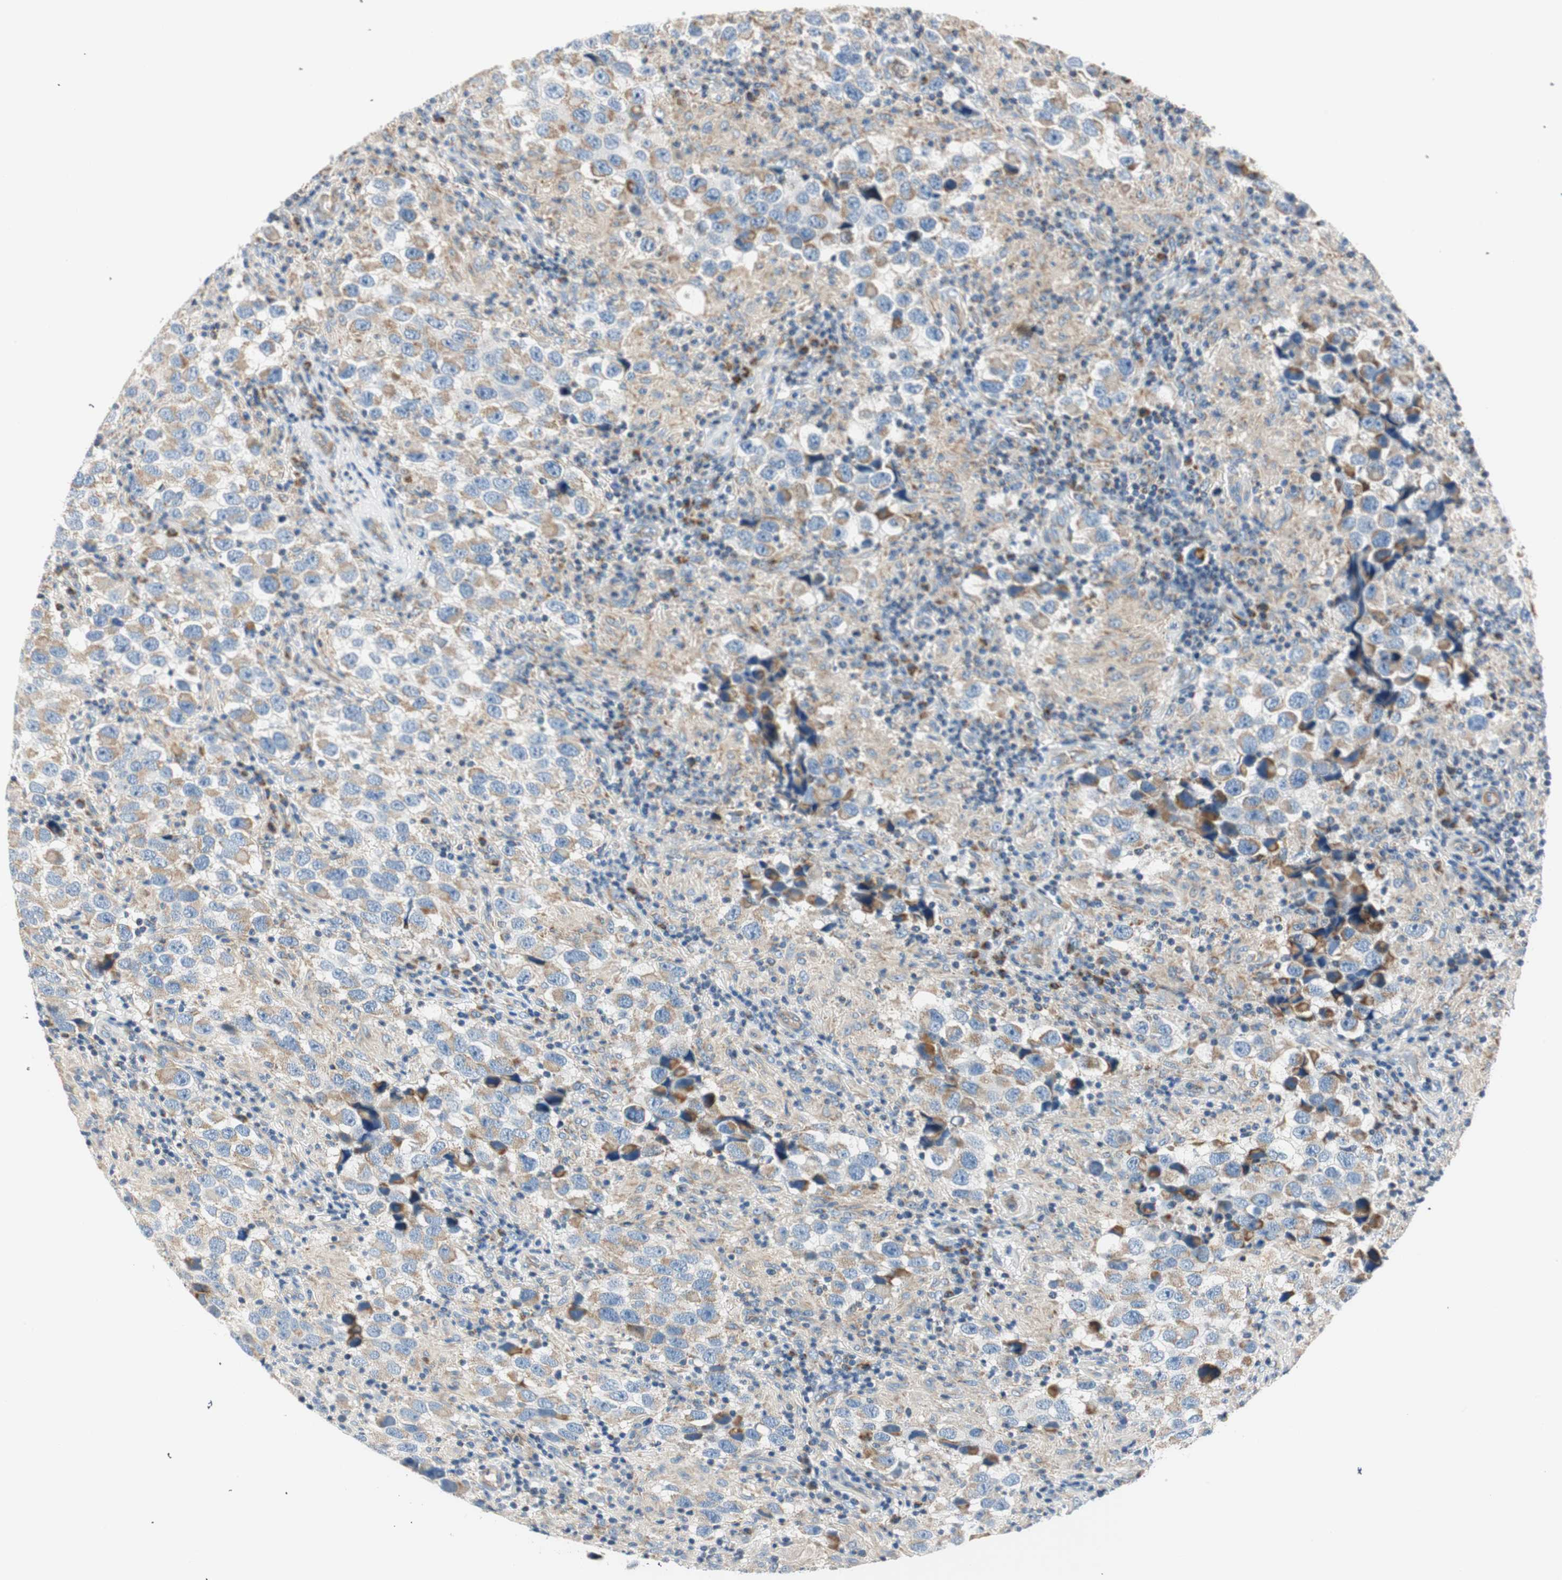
{"staining": {"intensity": "moderate", "quantity": "25%-75%", "location": "cytoplasmic/membranous"}, "tissue": "testis cancer", "cell_type": "Tumor cells", "image_type": "cancer", "snomed": [{"axis": "morphology", "description": "Carcinoma, Embryonal, NOS"}, {"axis": "topography", "description": "Testis"}], "caption": "Immunohistochemical staining of human testis cancer (embryonal carcinoma) demonstrates medium levels of moderate cytoplasmic/membranous expression in about 25%-75% of tumor cells. The staining was performed using DAB, with brown indicating positive protein expression. Nuclei are stained blue with hematoxylin.", "gene": "RORB", "patient": {"sex": "male", "age": 21}}